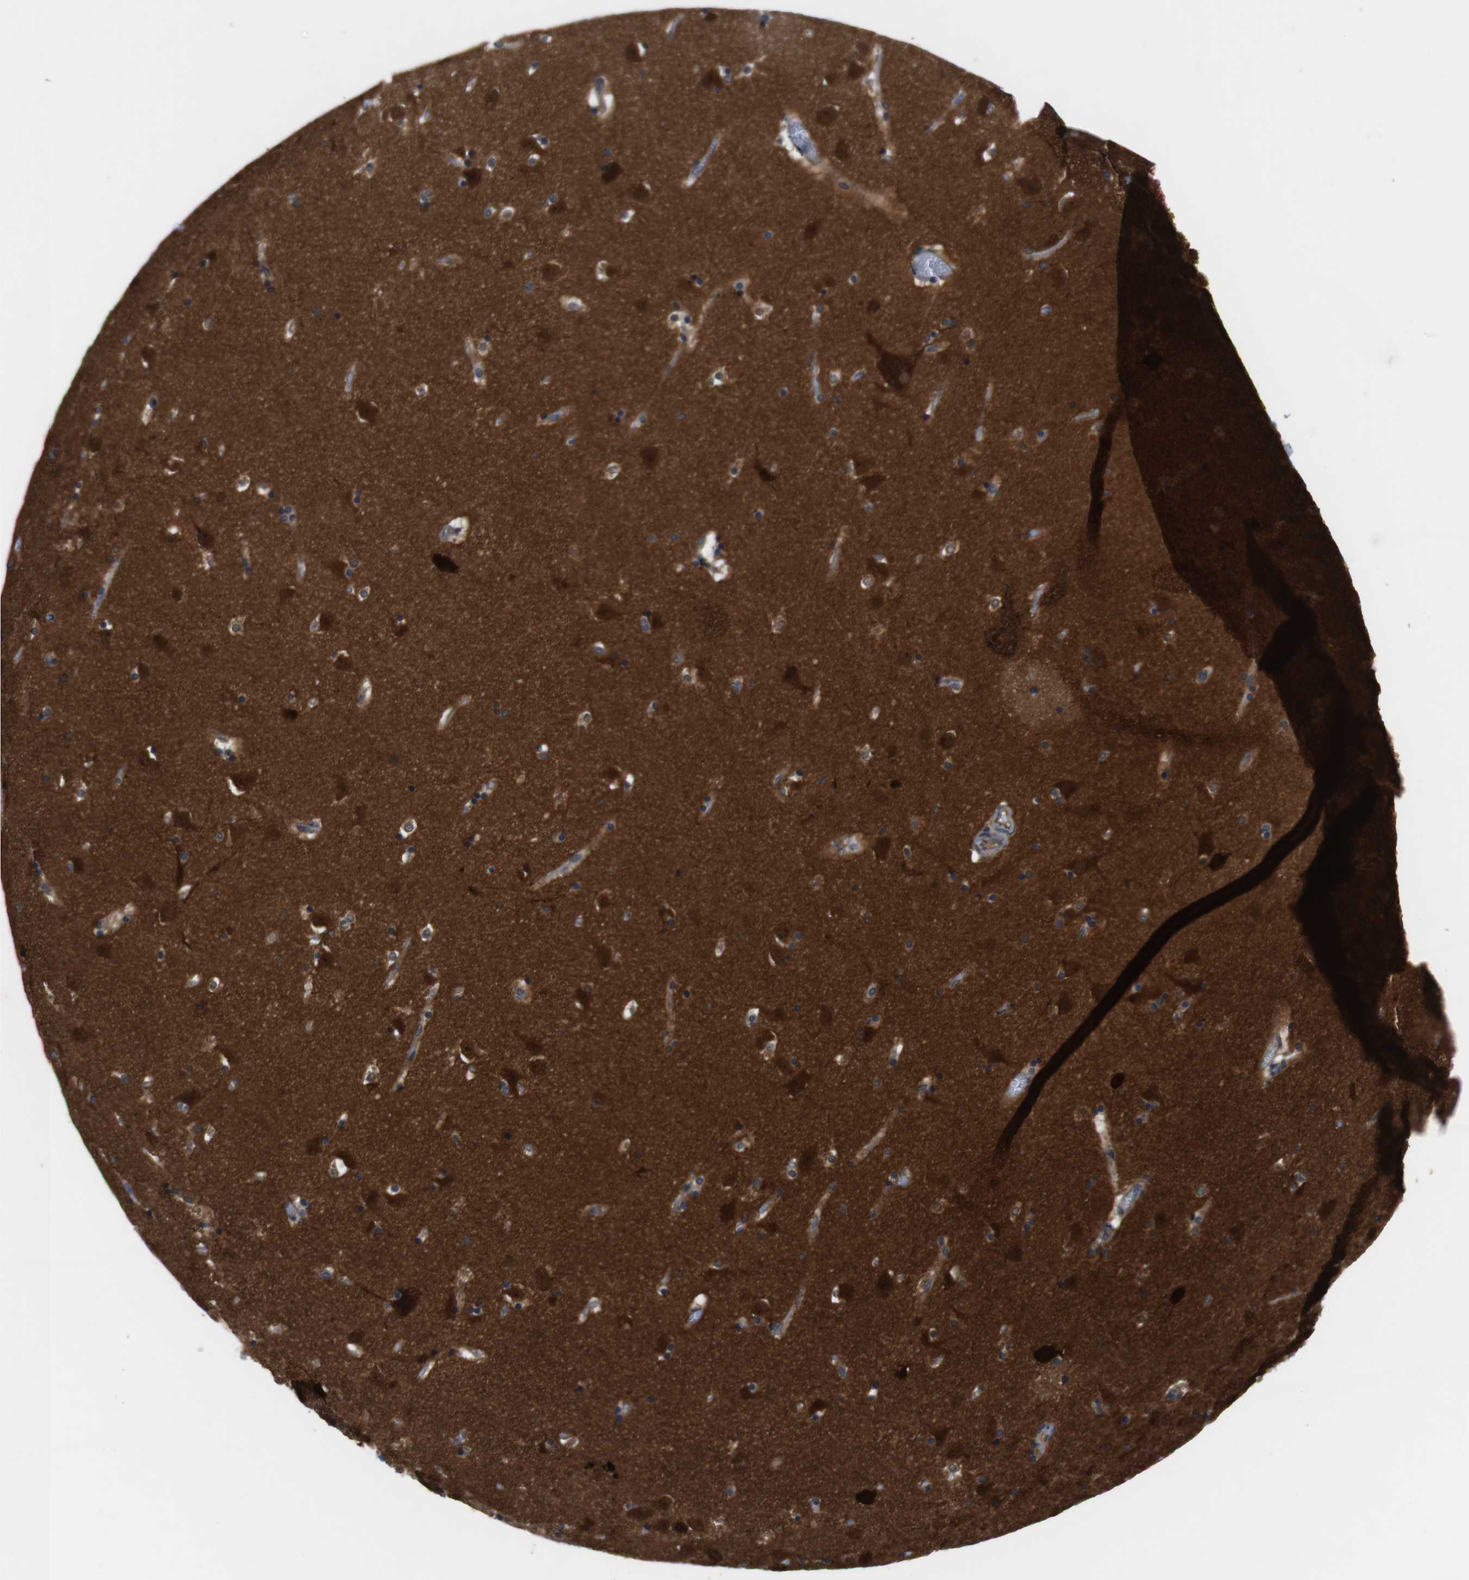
{"staining": {"intensity": "moderate", "quantity": "<25%", "location": "cytoplasmic/membranous"}, "tissue": "caudate", "cell_type": "Glial cells", "image_type": "normal", "snomed": [{"axis": "morphology", "description": "Normal tissue, NOS"}, {"axis": "topography", "description": "Lateral ventricle wall"}], "caption": "Immunohistochemical staining of benign human caudate shows low levels of moderate cytoplasmic/membranous staining in approximately <25% of glial cells. The staining was performed using DAB, with brown indicating positive protein expression. Nuclei are stained blue with hematoxylin.", "gene": "DCLK1", "patient": {"sex": "male", "age": 45}}